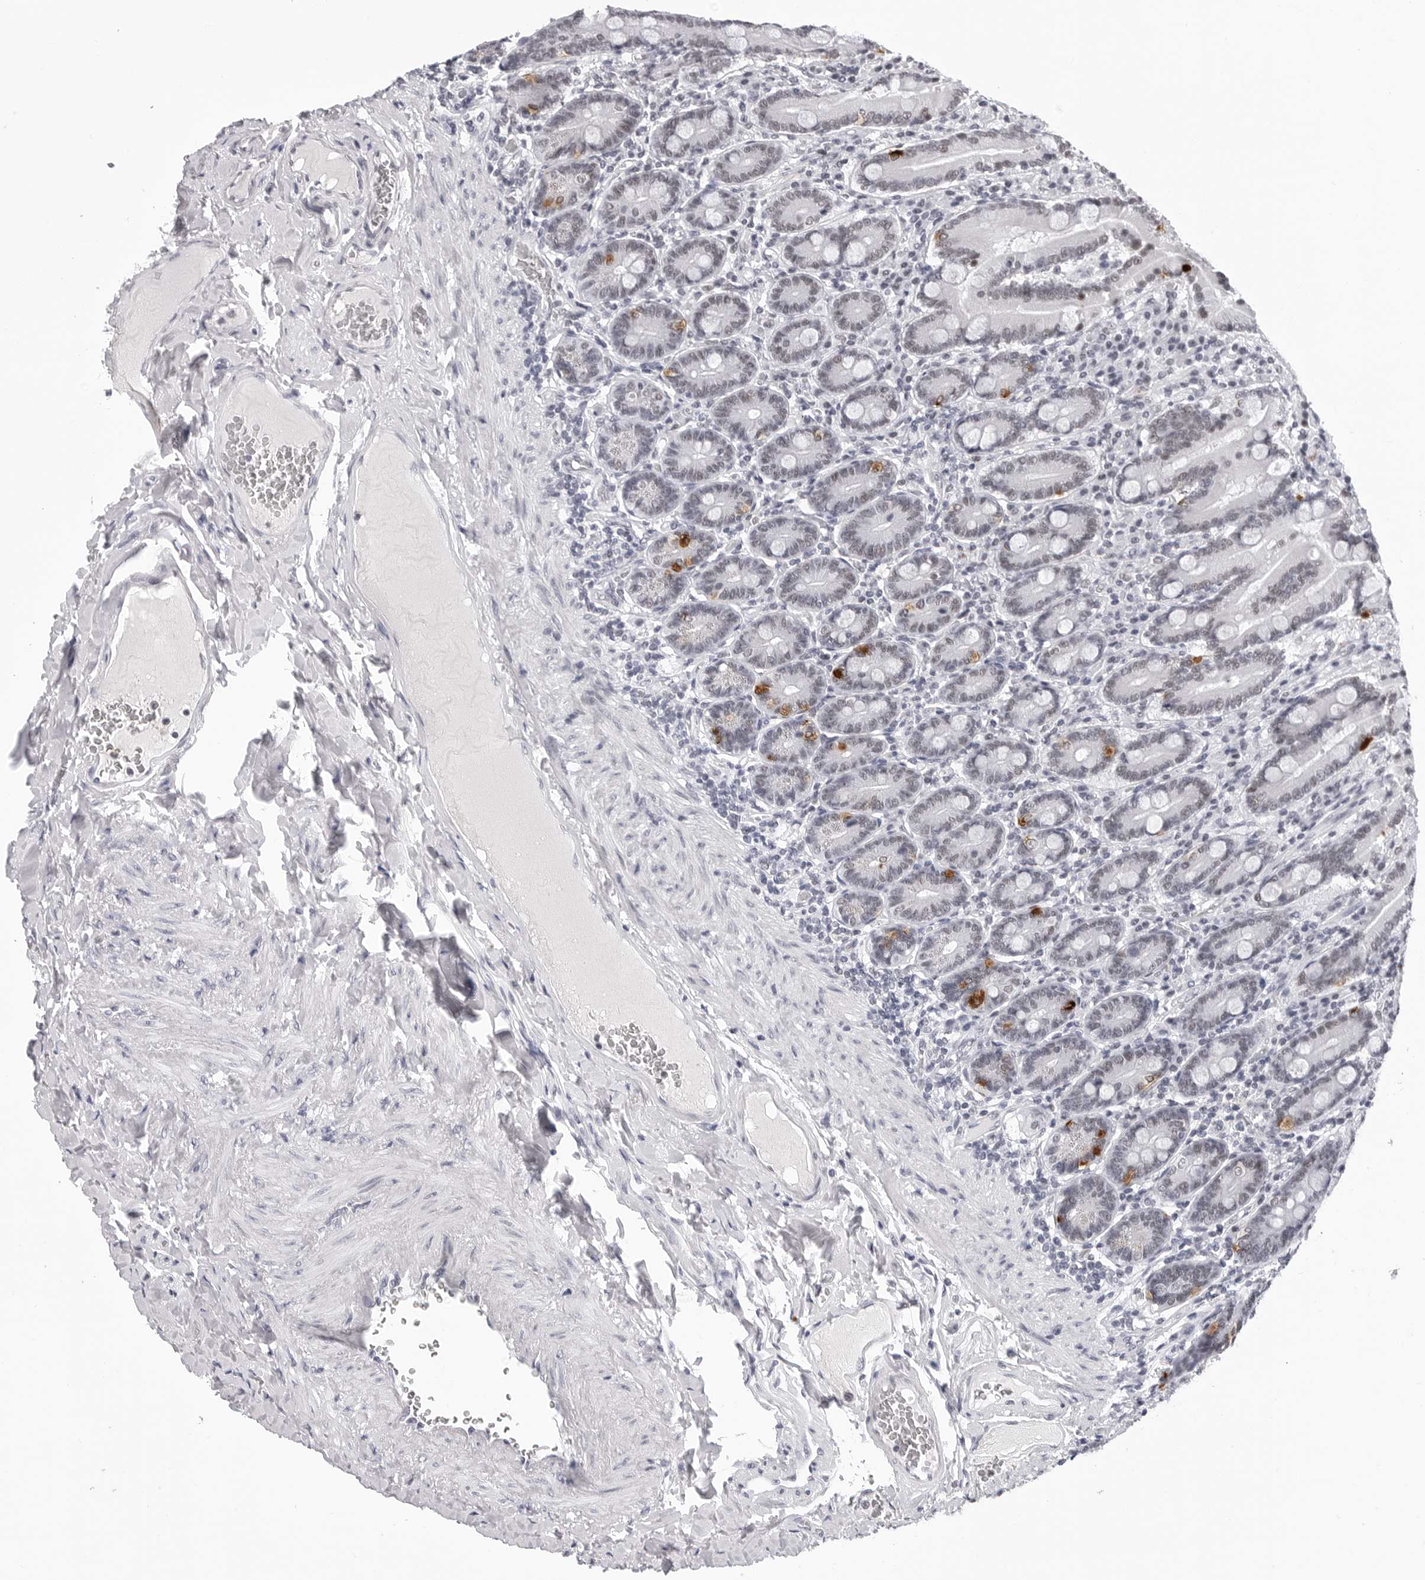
{"staining": {"intensity": "moderate", "quantity": "25%-75%", "location": "cytoplasmic/membranous,nuclear"}, "tissue": "duodenum", "cell_type": "Glandular cells", "image_type": "normal", "snomed": [{"axis": "morphology", "description": "Normal tissue, NOS"}, {"axis": "topography", "description": "Duodenum"}], "caption": "This photomicrograph demonstrates IHC staining of normal duodenum, with medium moderate cytoplasmic/membranous,nuclear expression in approximately 25%-75% of glandular cells.", "gene": "SF3B4", "patient": {"sex": "female", "age": 62}}